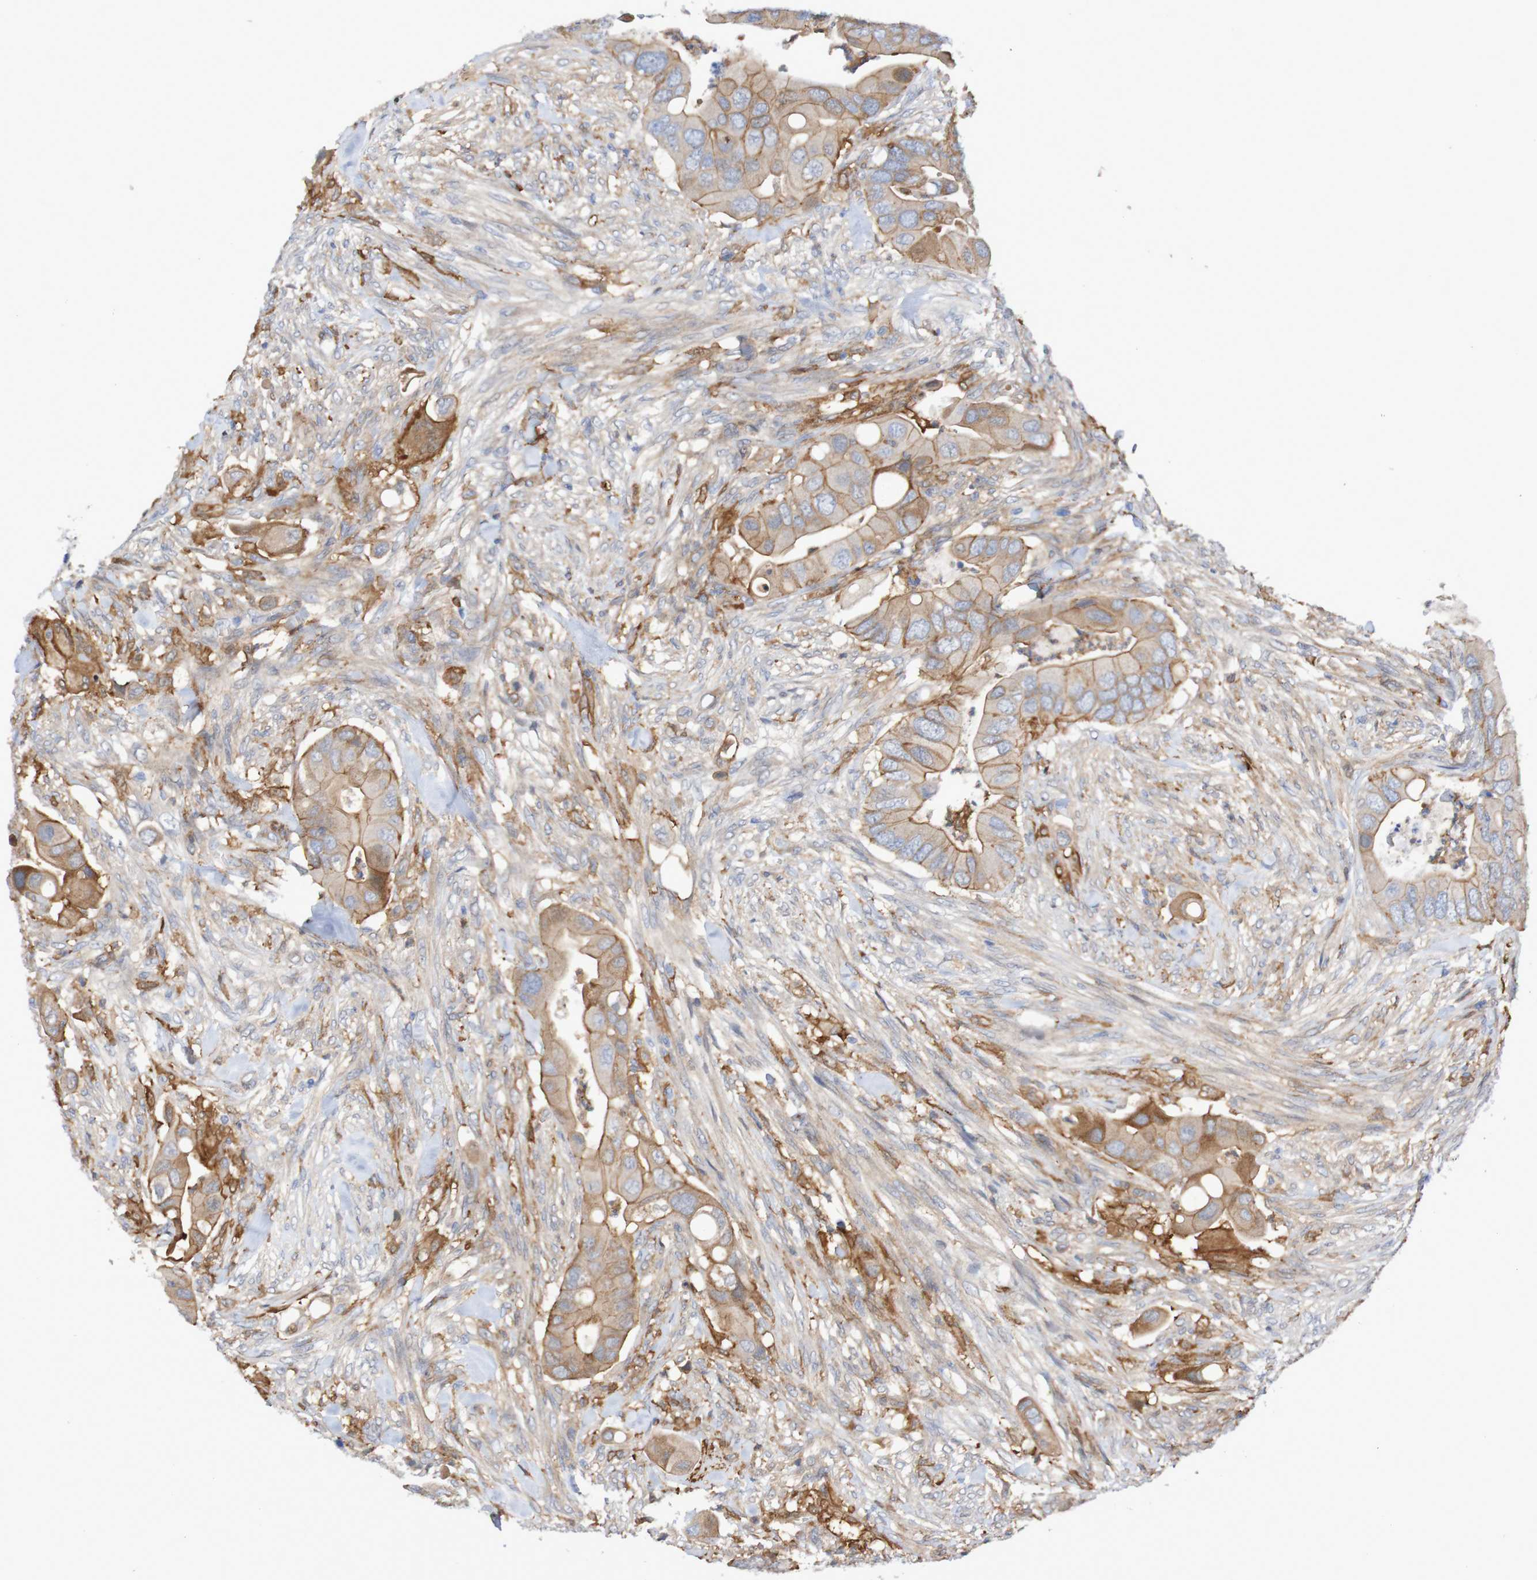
{"staining": {"intensity": "moderate", "quantity": ">75%", "location": "cytoplasmic/membranous"}, "tissue": "colorectal cancer", "cell_type": "Tumor cells", "image_type": "cancer", "snomed": [{"axis": "morphology", "description": "Adenocarcinoma, NOS"}, {"axis": "topography", "description": "Rectum"}], "caption": "An immunohistochemistry histopathology image of neoplastic tissue is shown. Protein staining in brown highlights moderate cytoplasmic/membranous positivity in adenocarcinoma (colorectal) within tumor cells.", "gene": "SCRG1", "patient": {"sex": "female", "age": 57}}